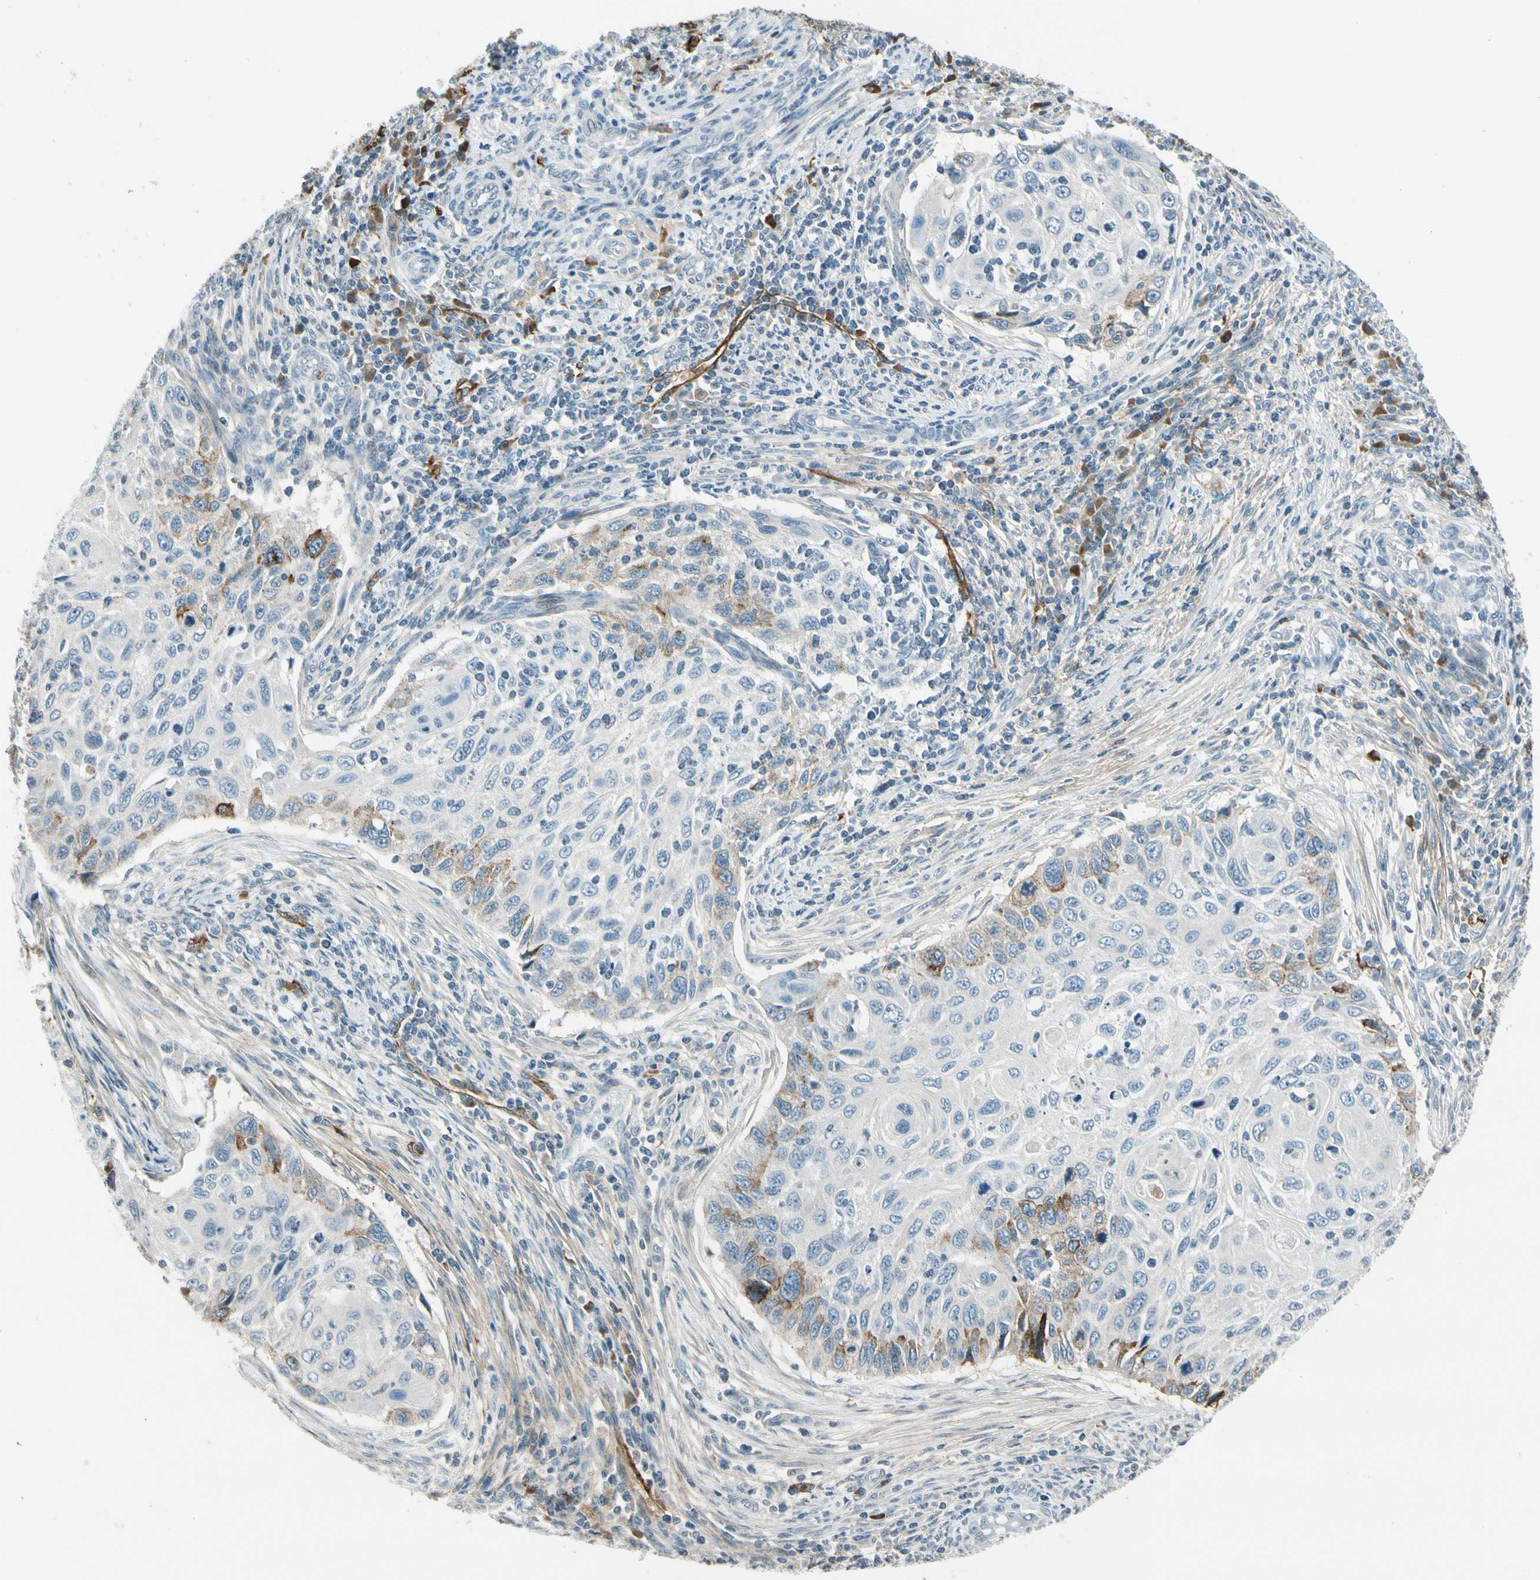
{"staining": {"intensity": "moderate", "quantity": "<25%", "location": "cytoplasmic/membranous"}, "tissue": "cervical cancer", "cell_type": "Tumor cells", "image_type": "cancer", "snomed": [{"axis": "morphology", "description": "Squamous cell carcinoma, NOS"}, {"axis": "topography", "description": "Cervix"}], "caption": "DAB immunohistochemical staining of human cervical cancer shows moderate cytoplasmic/membranous protein positivity in approximately <25% of tumor cells.", "gene": "PDPN", "patient": {"sex": "female", "age": 70}}